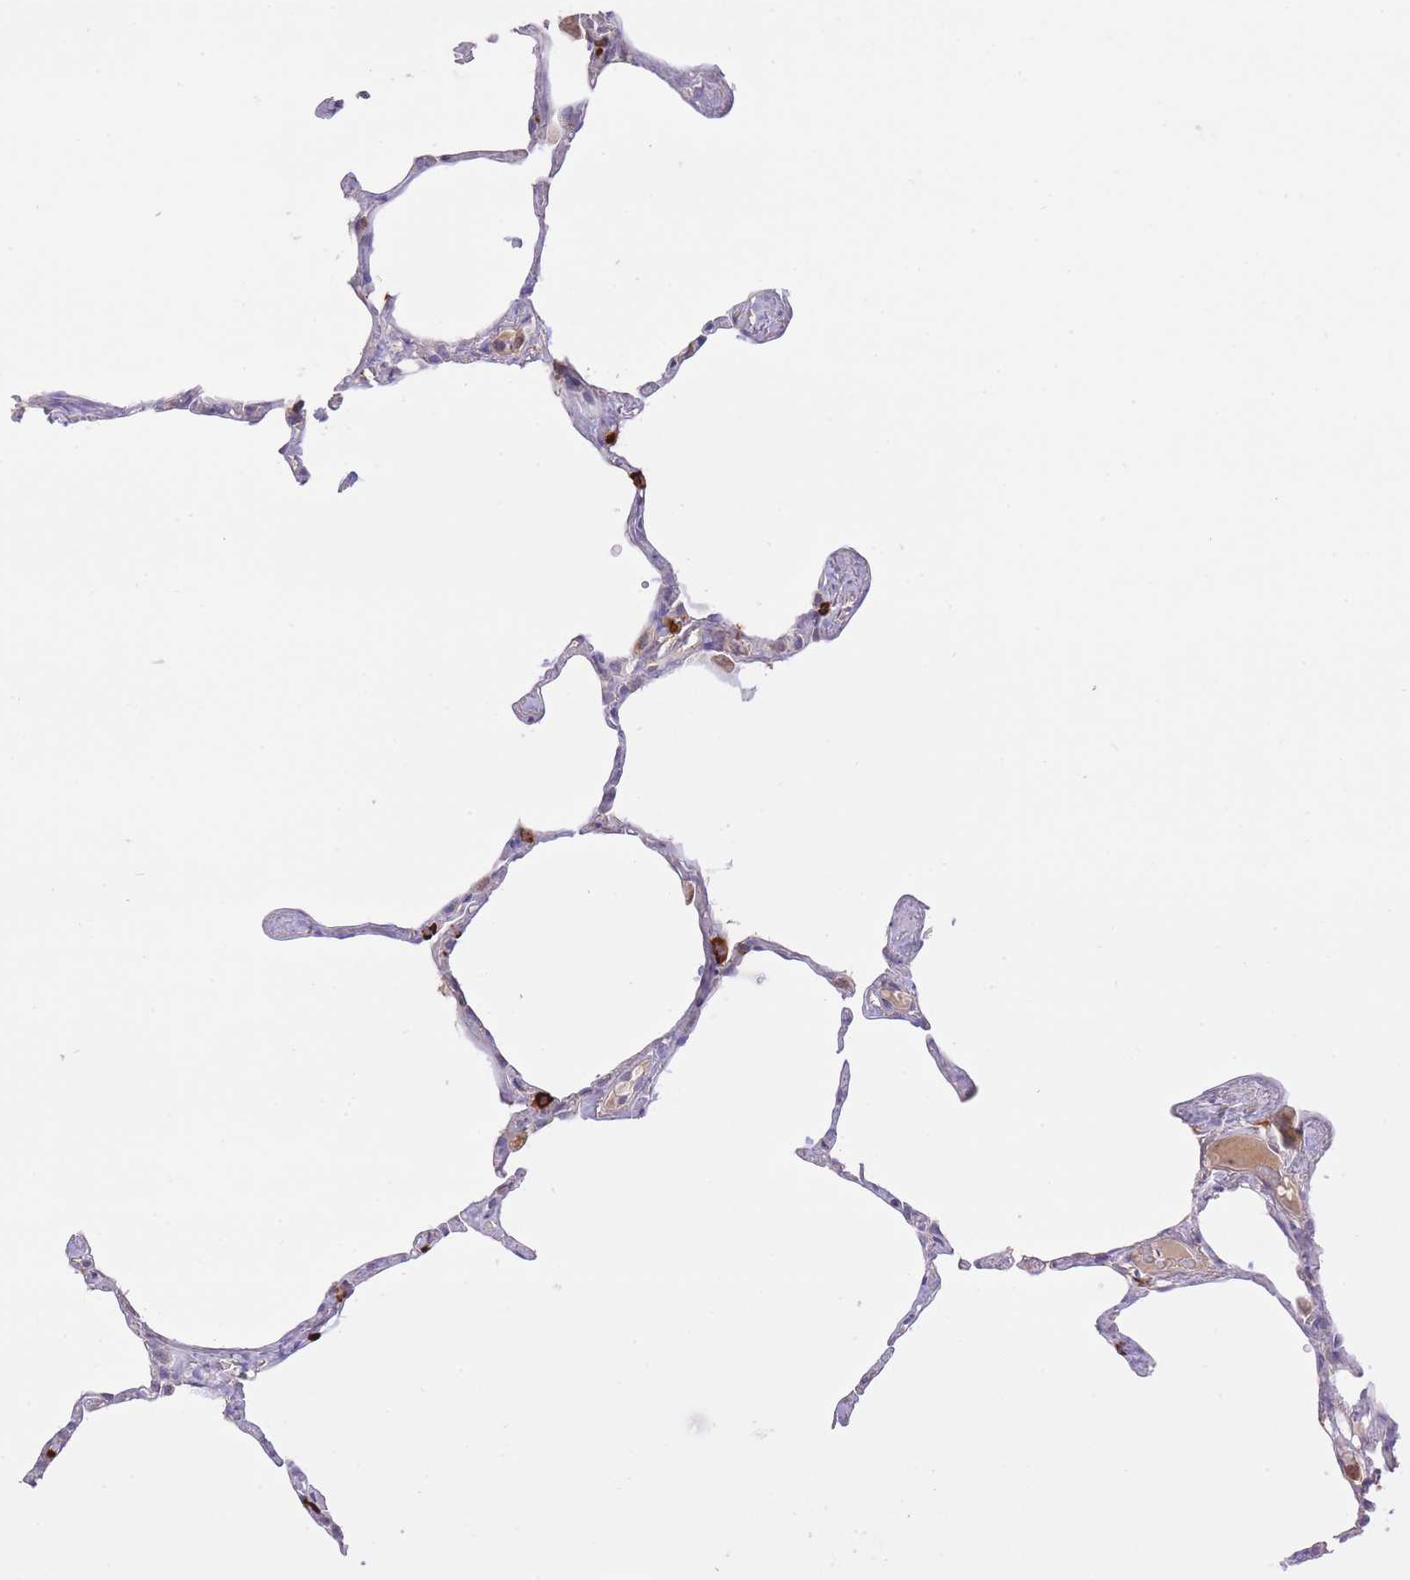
{"staining": {"intensity": "strong", "quantity": "<25%", "location": "cytoplasmic/membranous"}, "tissue": "lung", "cell_type": "Alveolar cells", "image_type": "normal", "snomed": [{"axis": "morphology", "description": "Normal tissue, NOS"}, {"axis": "topography", "description": "Lung"}], "caption": "Immunohistochemistry photomicrograph of unremarkable lung: lung stained using IHC demonstrates medium levels of strong protein expression localized specifically in the cytoplasmic/membranous of alveolar cells, appearing as a cytoplasmic/membranous brown color.", "gene": "PREP", "patient": {"sex": "male", "age": 65}}